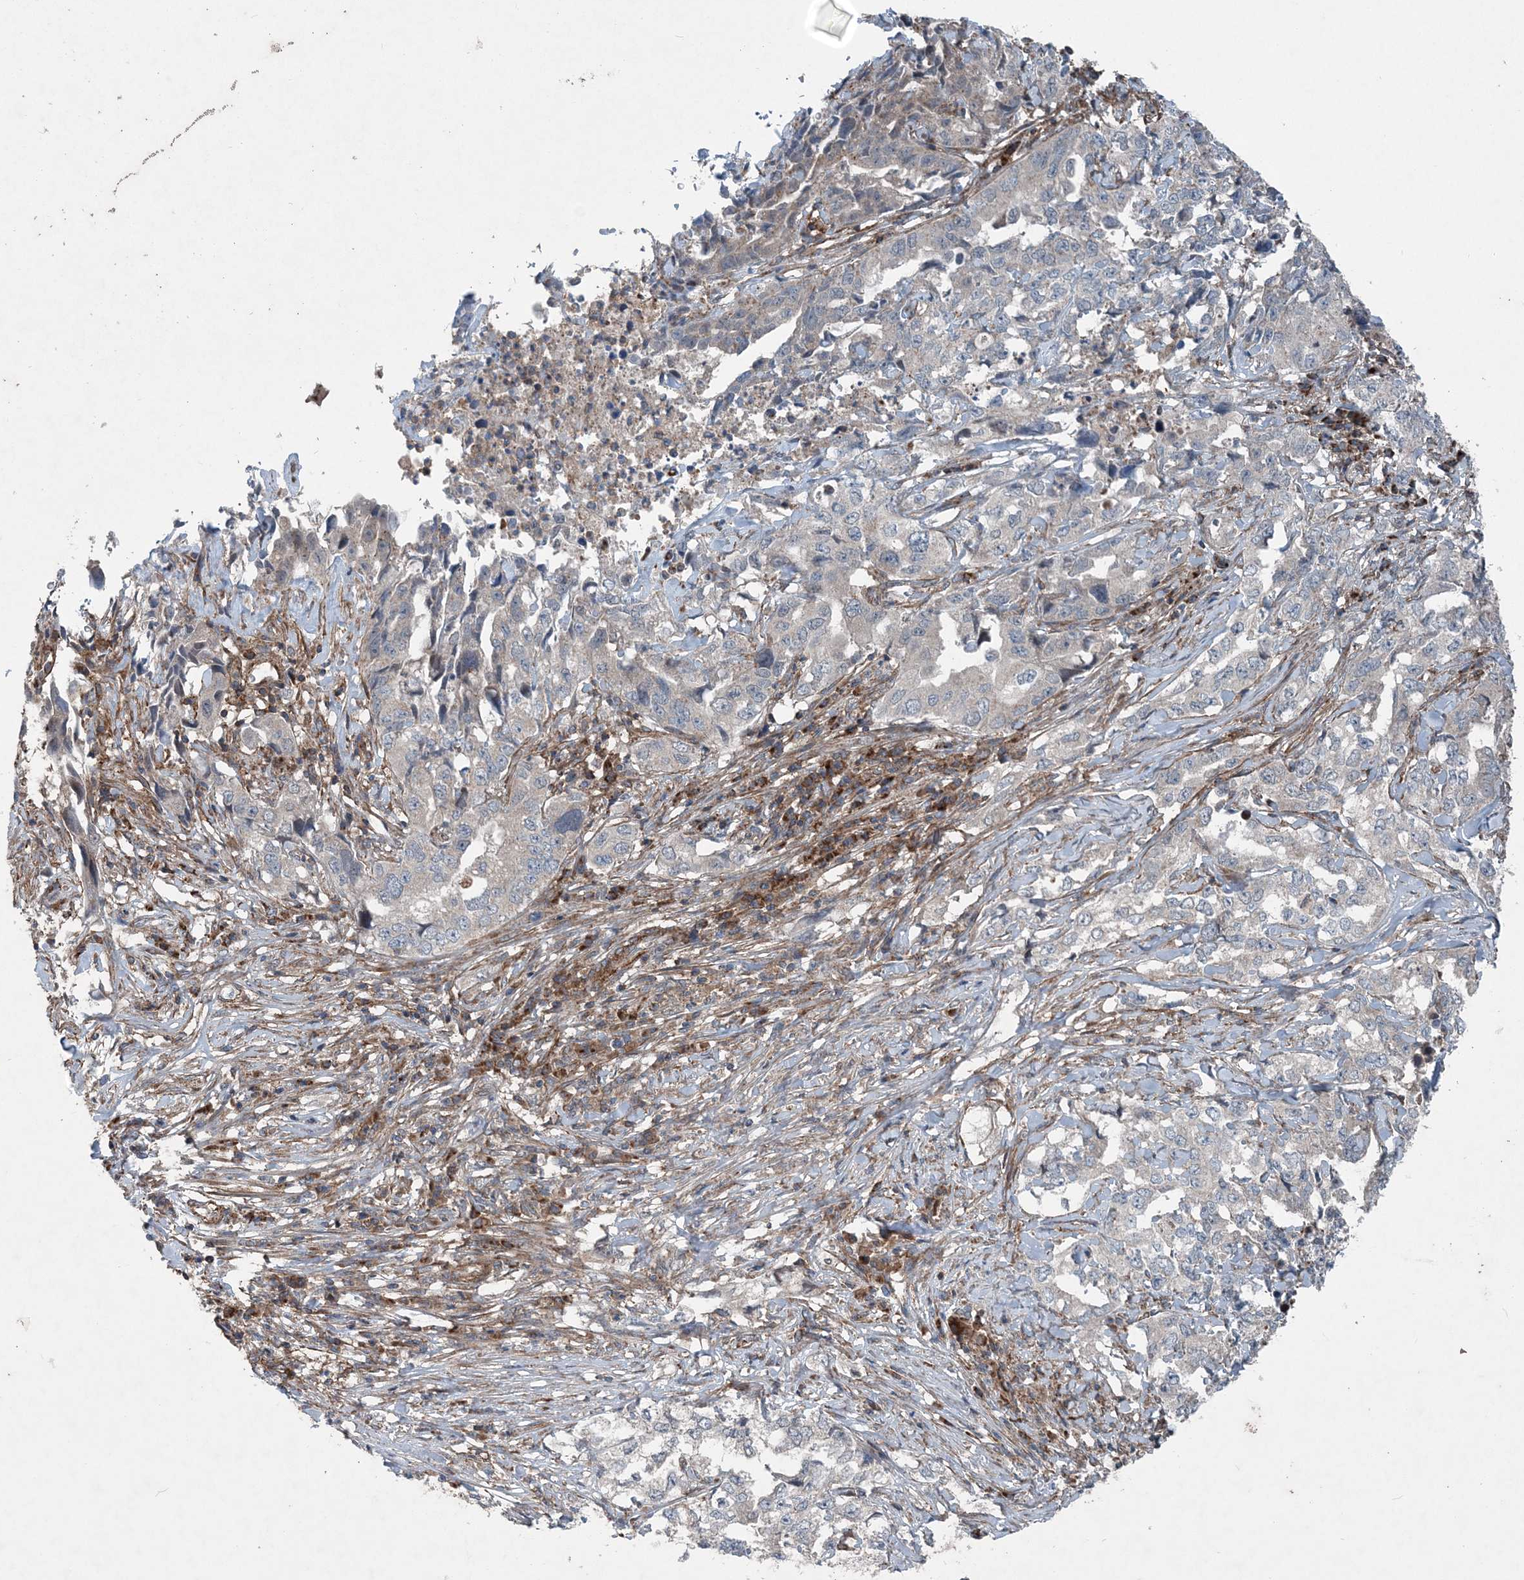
{"staining": {"intensity": "negative", "quantity": "none", "location": "none"}, "tissue": "lung cancer", "cell_type": "Tumor cells", "image_type": "cancer", "snomed": [{"axis": "morphology", "description": "Adenocarcinoma, NOS"}, {"axis": "topography", "description": "Lung"}], "caption": "Tumor cells show no significant expression in adenocarcinoma (lung).", "gene": "NDUFA2", "patient": {"sex": "female", "age": 51}}